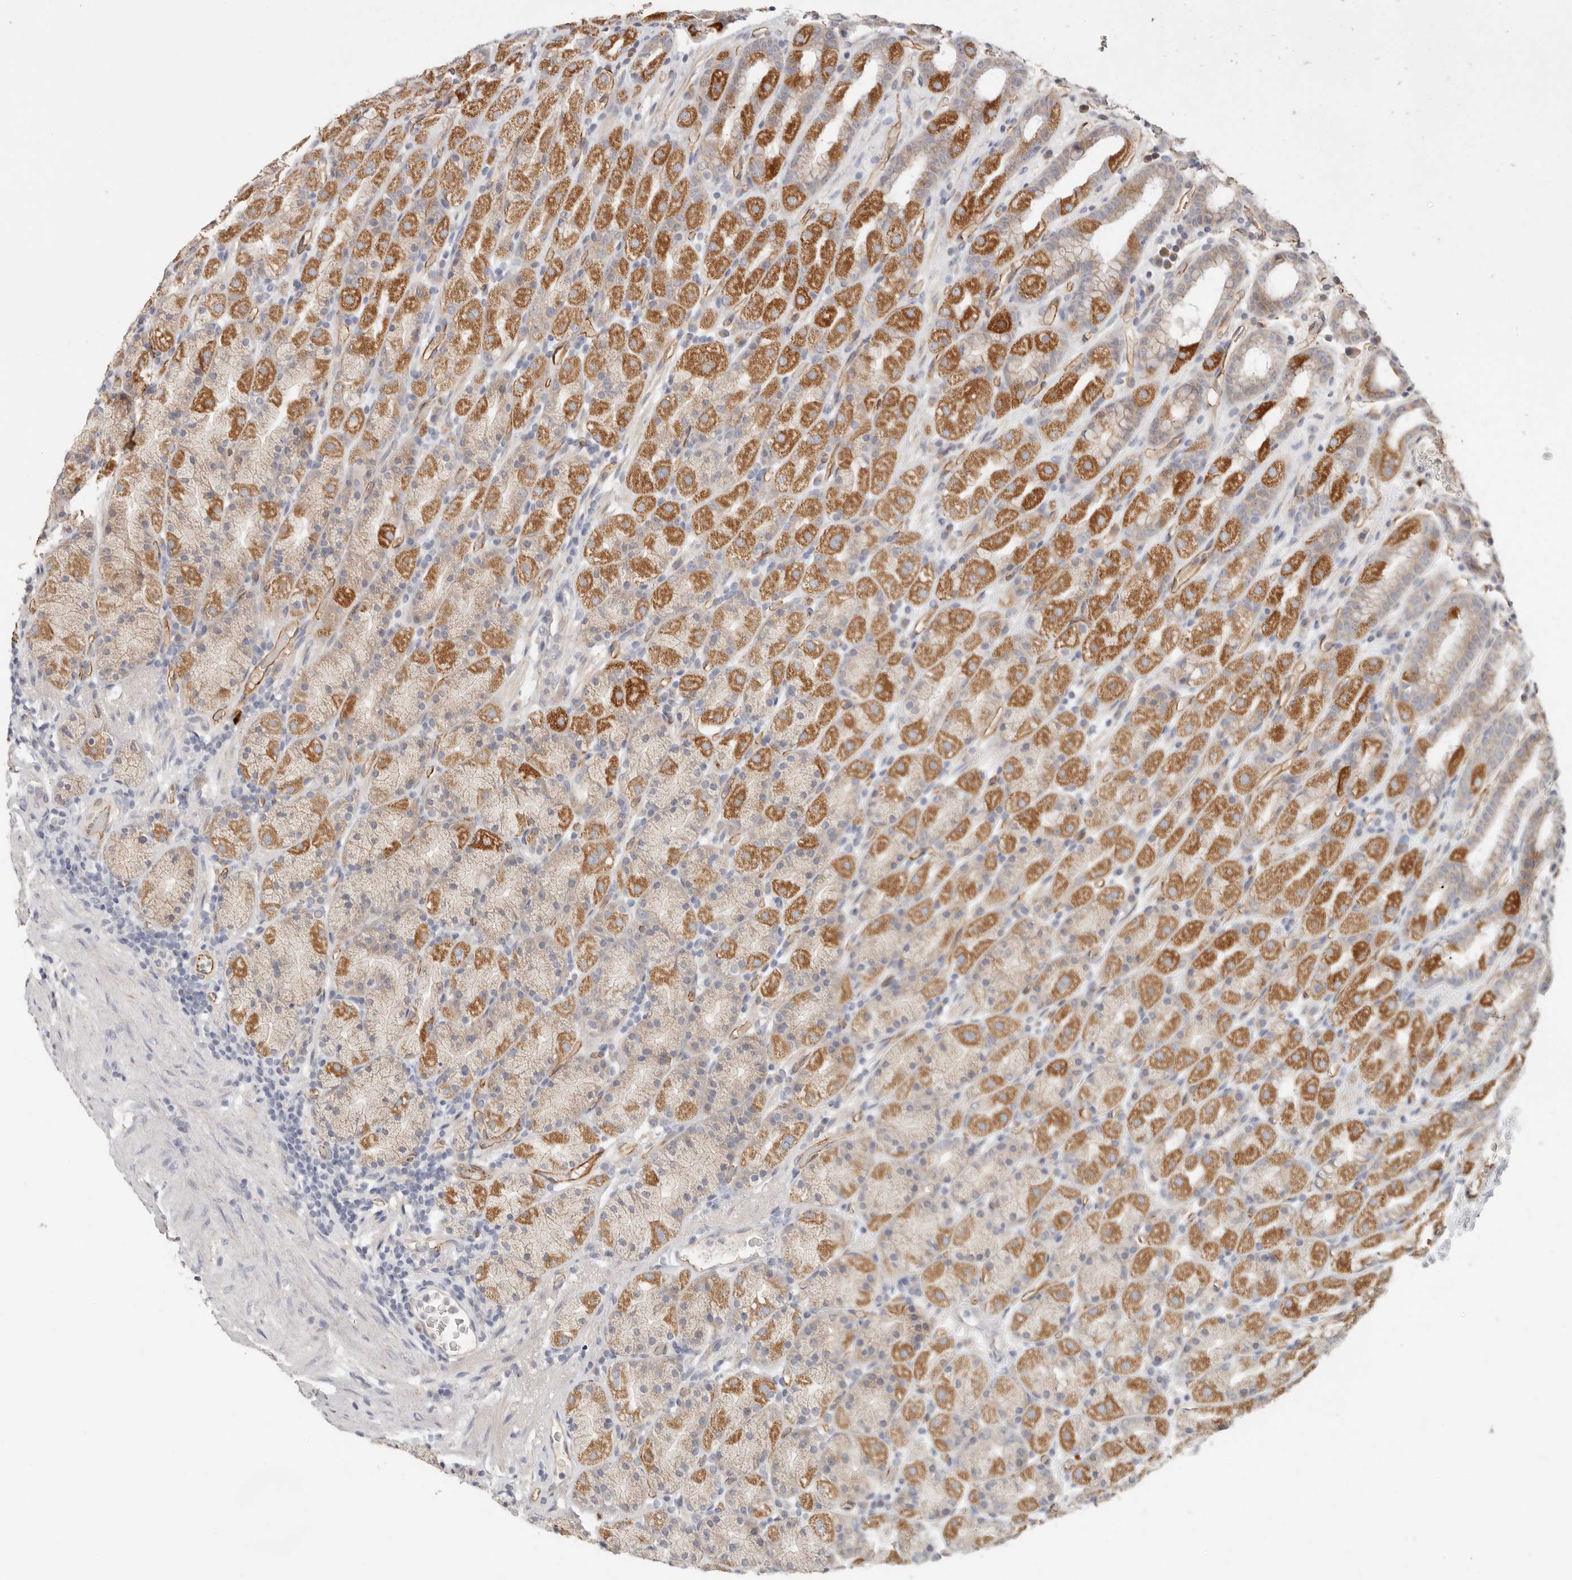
{"staining": {"intensity": "moderate", "quantity": "25%-75%", "location": "cytoplasmic/membranous"}, "tissue": "stomach", "cell_type": "Glandular cells", "image_type": "normal", "snomed": [{"axis": "morphology", "description": "Normal tissue, NOS"}, {"axis": "topography", "description": "Stomach, upper"}], "caption": "Moderate cytoplasmic/membranous protein positivity is appreciated in approximately 25%-75% of glandular cells in stomach. The protein of interest is shown in brown color, while the nuclei are stained blue.", "gene": "SPRING1", "patient": {"sex": "male", "age": 68}}